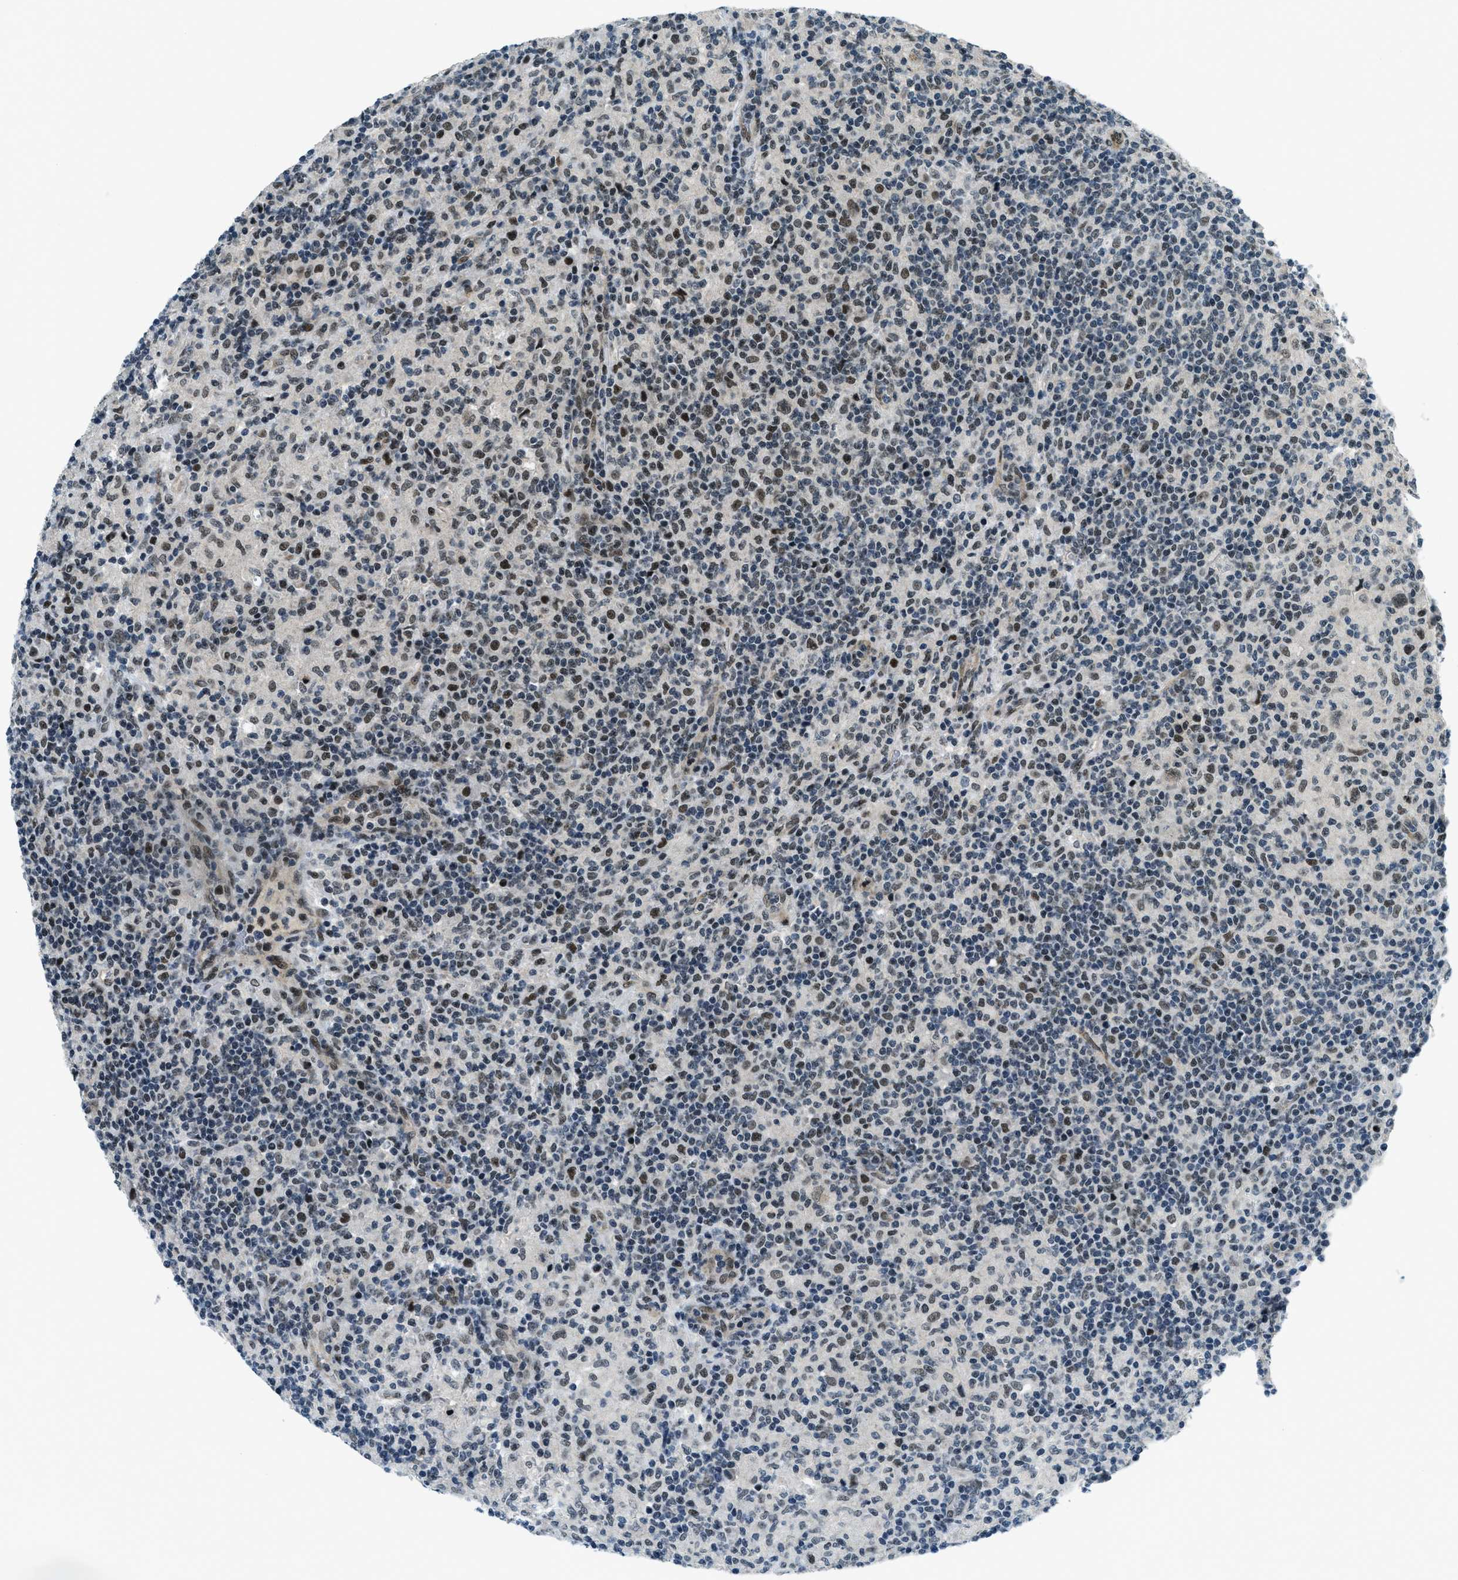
{"staining": {"intensity": "moderate", "quantity": "25%-75%", "location": "nuclear"}, "tissue": "lymphoma", "cell_type": "Tumor cells", "image_type": "cancer", "snomed": [{"axis": "morphology", "description": "Hodgkin's disease, NOS"}, {"axis": "topography", "description": "Lymph node"}], "caption": "Hodgkin's disease stained for a protein (brown) shows moderate nuclear positive expression in approximately 25%-75% of tumor cells.", "gene": "KLF6", "patient": {"sex": "male", "age": 70}}